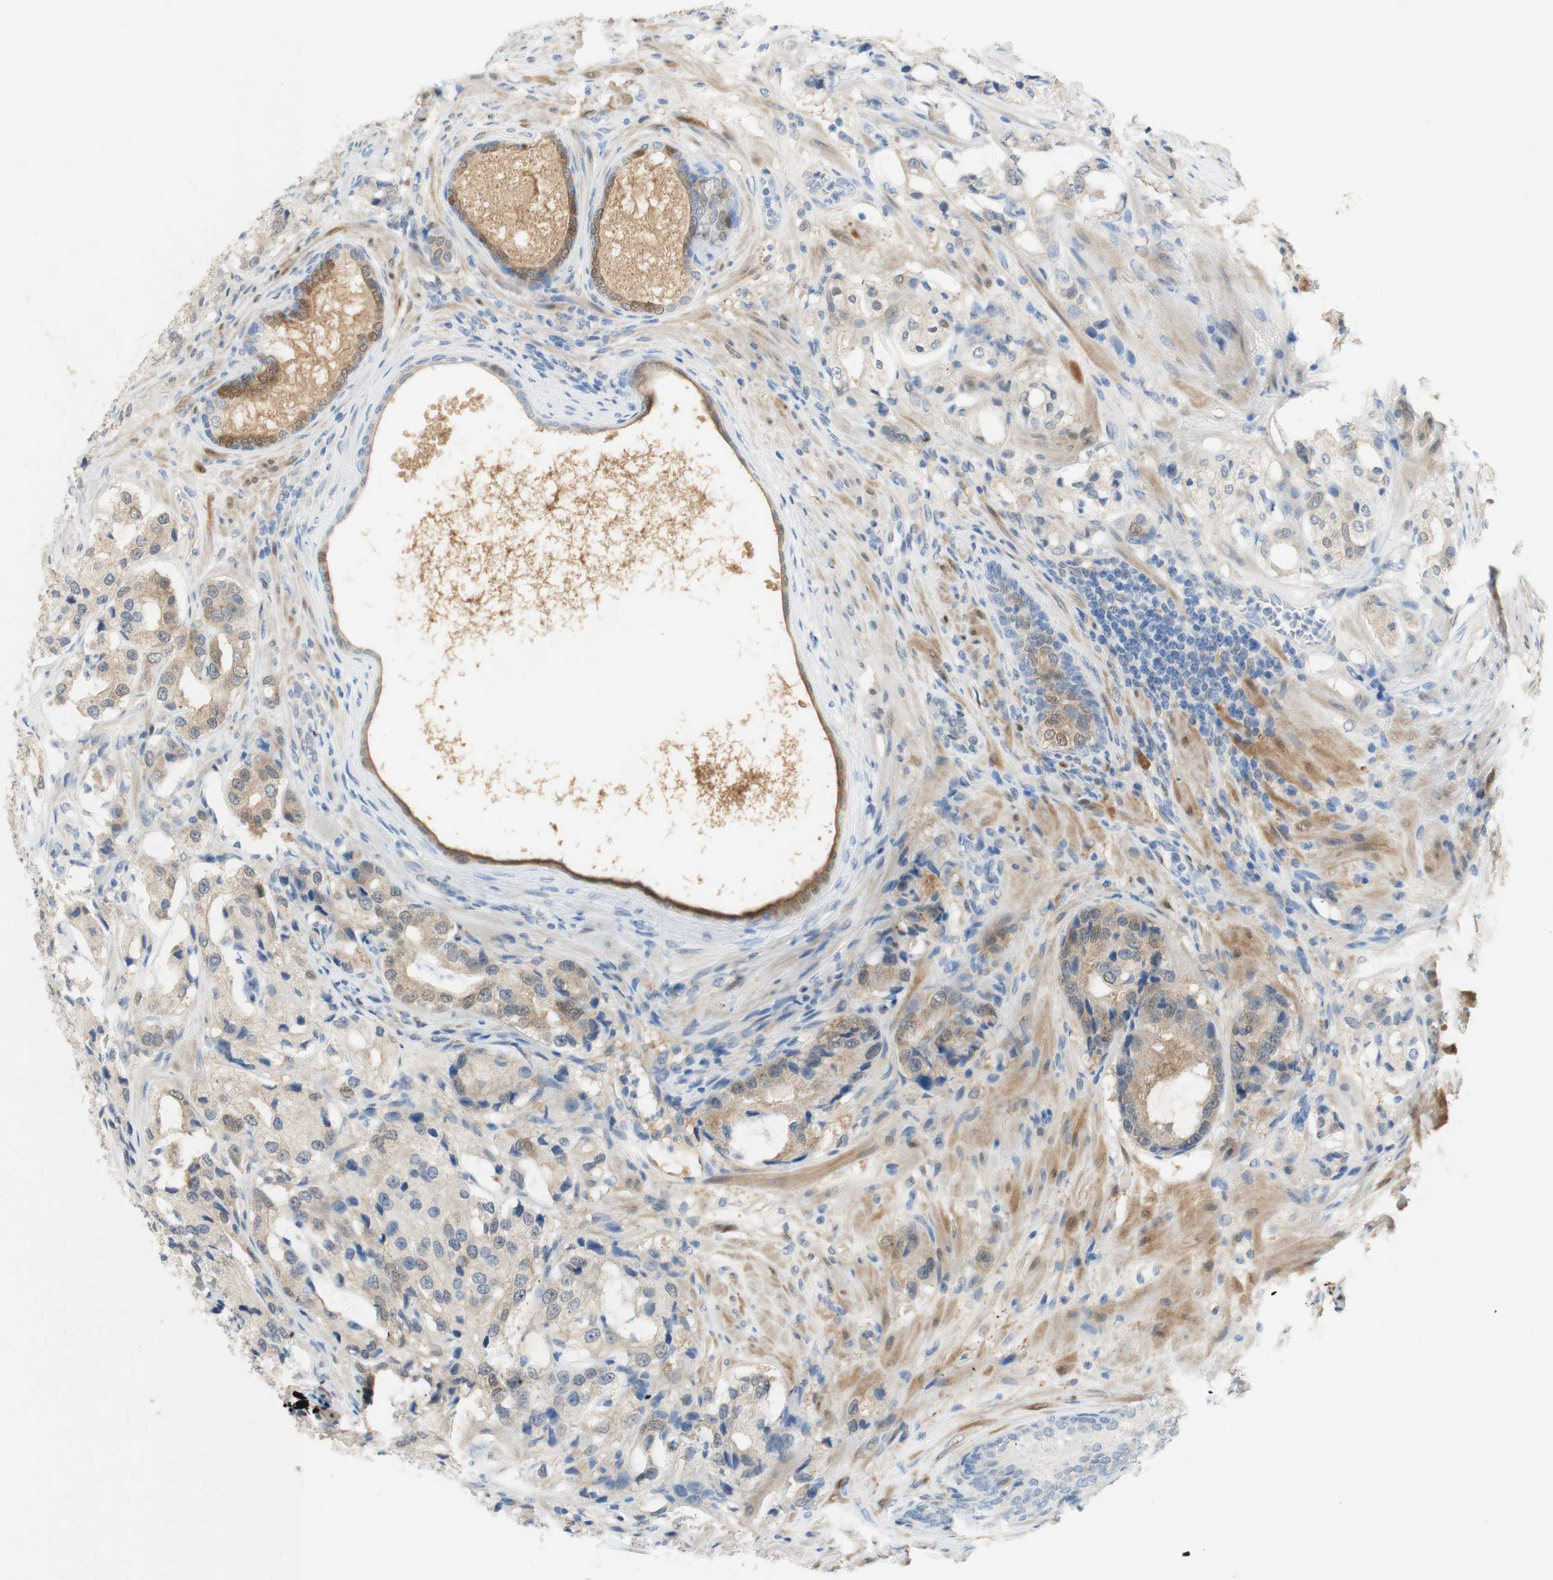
{"staining": {"intensity": "weak", "quantity": "<25%", "location": "cytoplasmic/membranous"}, "tissue": "prostate cancer", "cell_type": "Tumor cells", "image_type": "cancer", "snomed": [{"axis": "morphology", "description": "Adenocarcinoma, High grade"}, {"axis": "topography", "description": "Prostate"}], "caption": "A histopathology image of human prostate cancer is negative for staining in tumor cells. (Brightfield microscopy of DAB (3,3'-diaminobenzidine) IHC at high magnification).", "gene": "SELENBP1", "patient": {"sex": "male", "age": 65}}